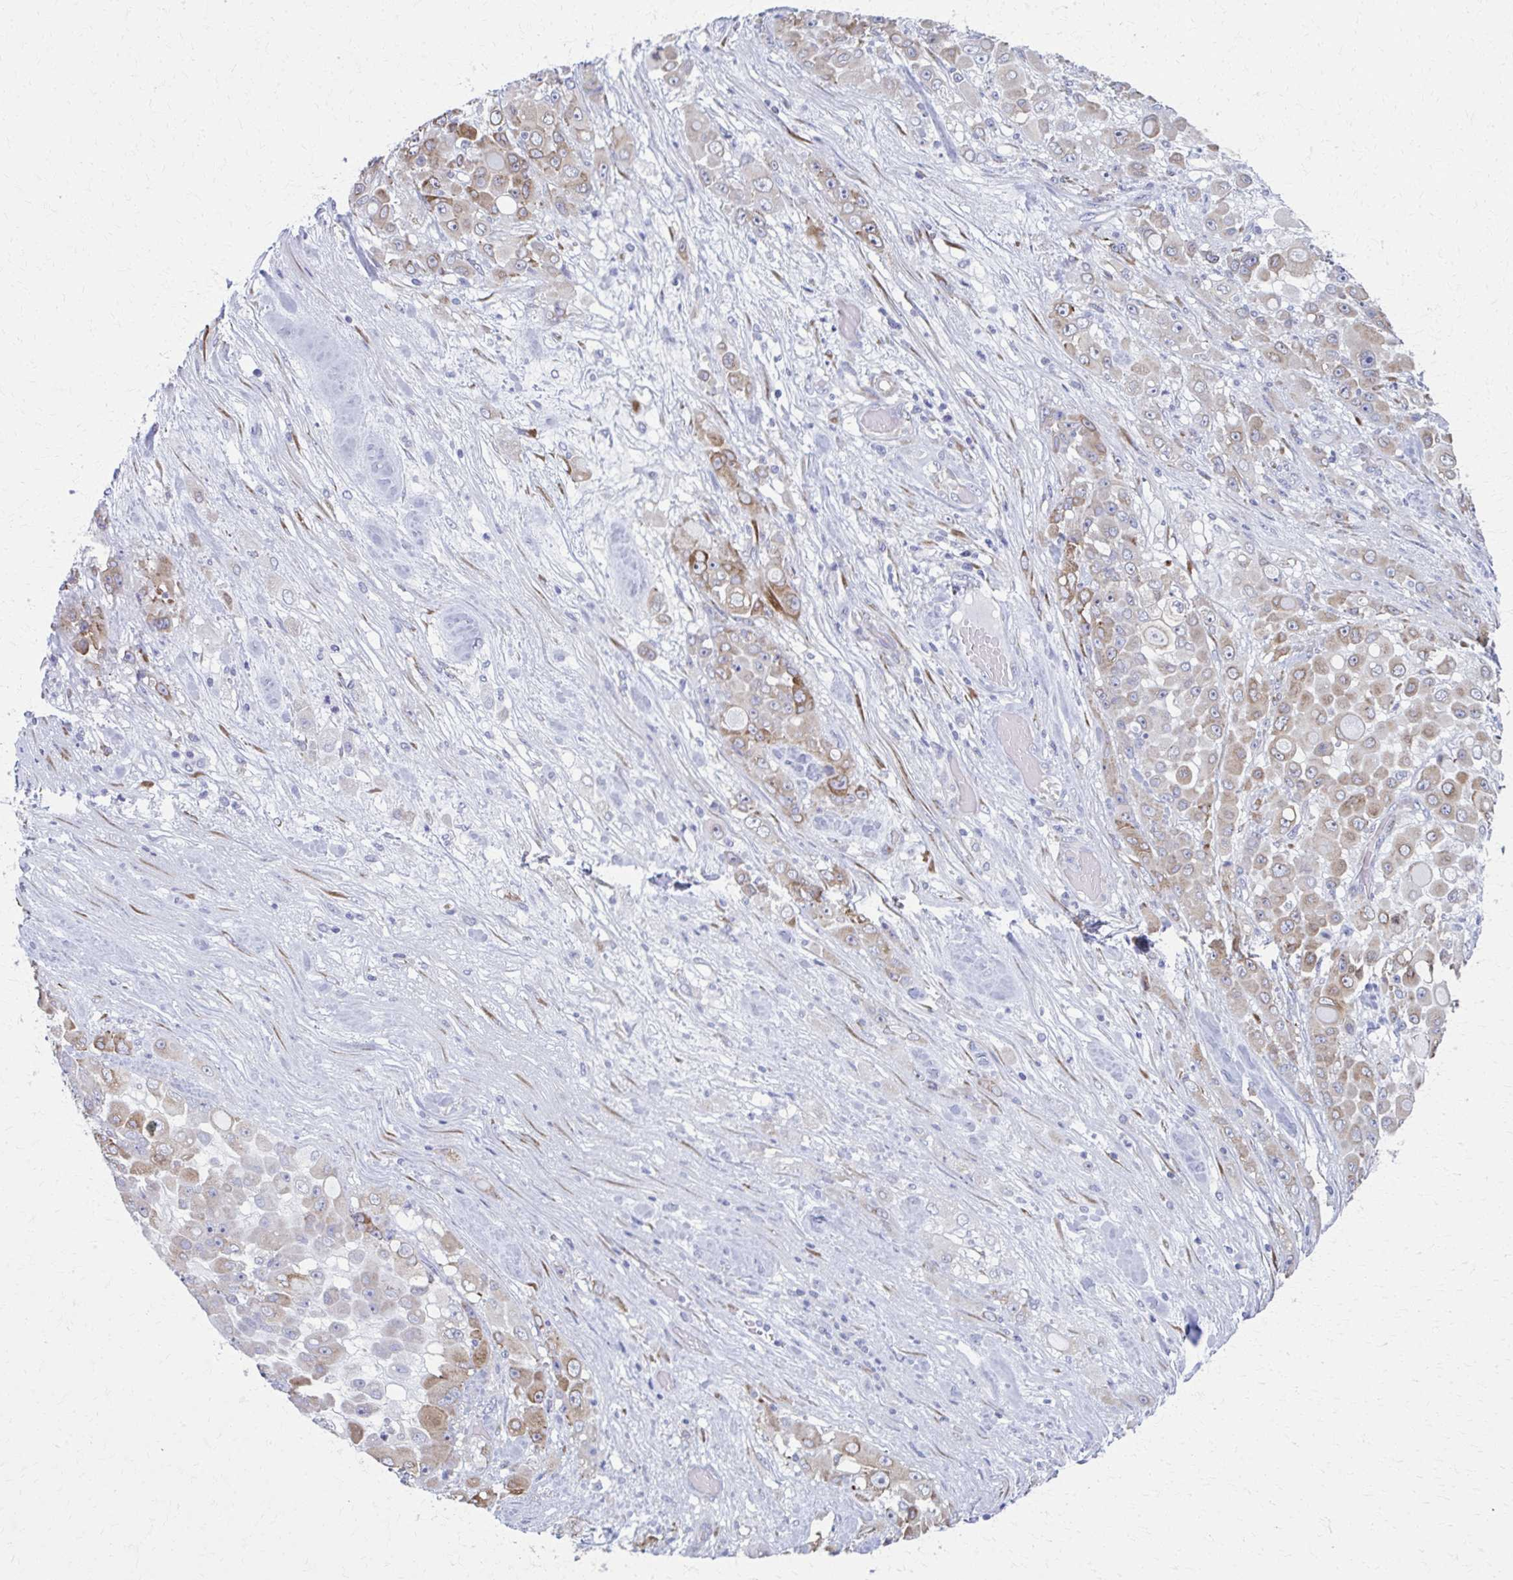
{"staining": {"intensity": "weak", "quantity": "<25%", "location": "cytoplasmic/membranous"}, "tissue": "stomach cancer", "cell_type": "Tumor cells", "image_type": "cancer", "snomed": [{"axis": "morphology", "description": "Adenocarcinoma, NOS"}, {"axis": "topography", "description": "Stomach"}], "caption": "Tumor cells show no significant staining in stomach cancer.", "gene": "SPATS2L", "patient": {"sex": "female", "age": 76}}